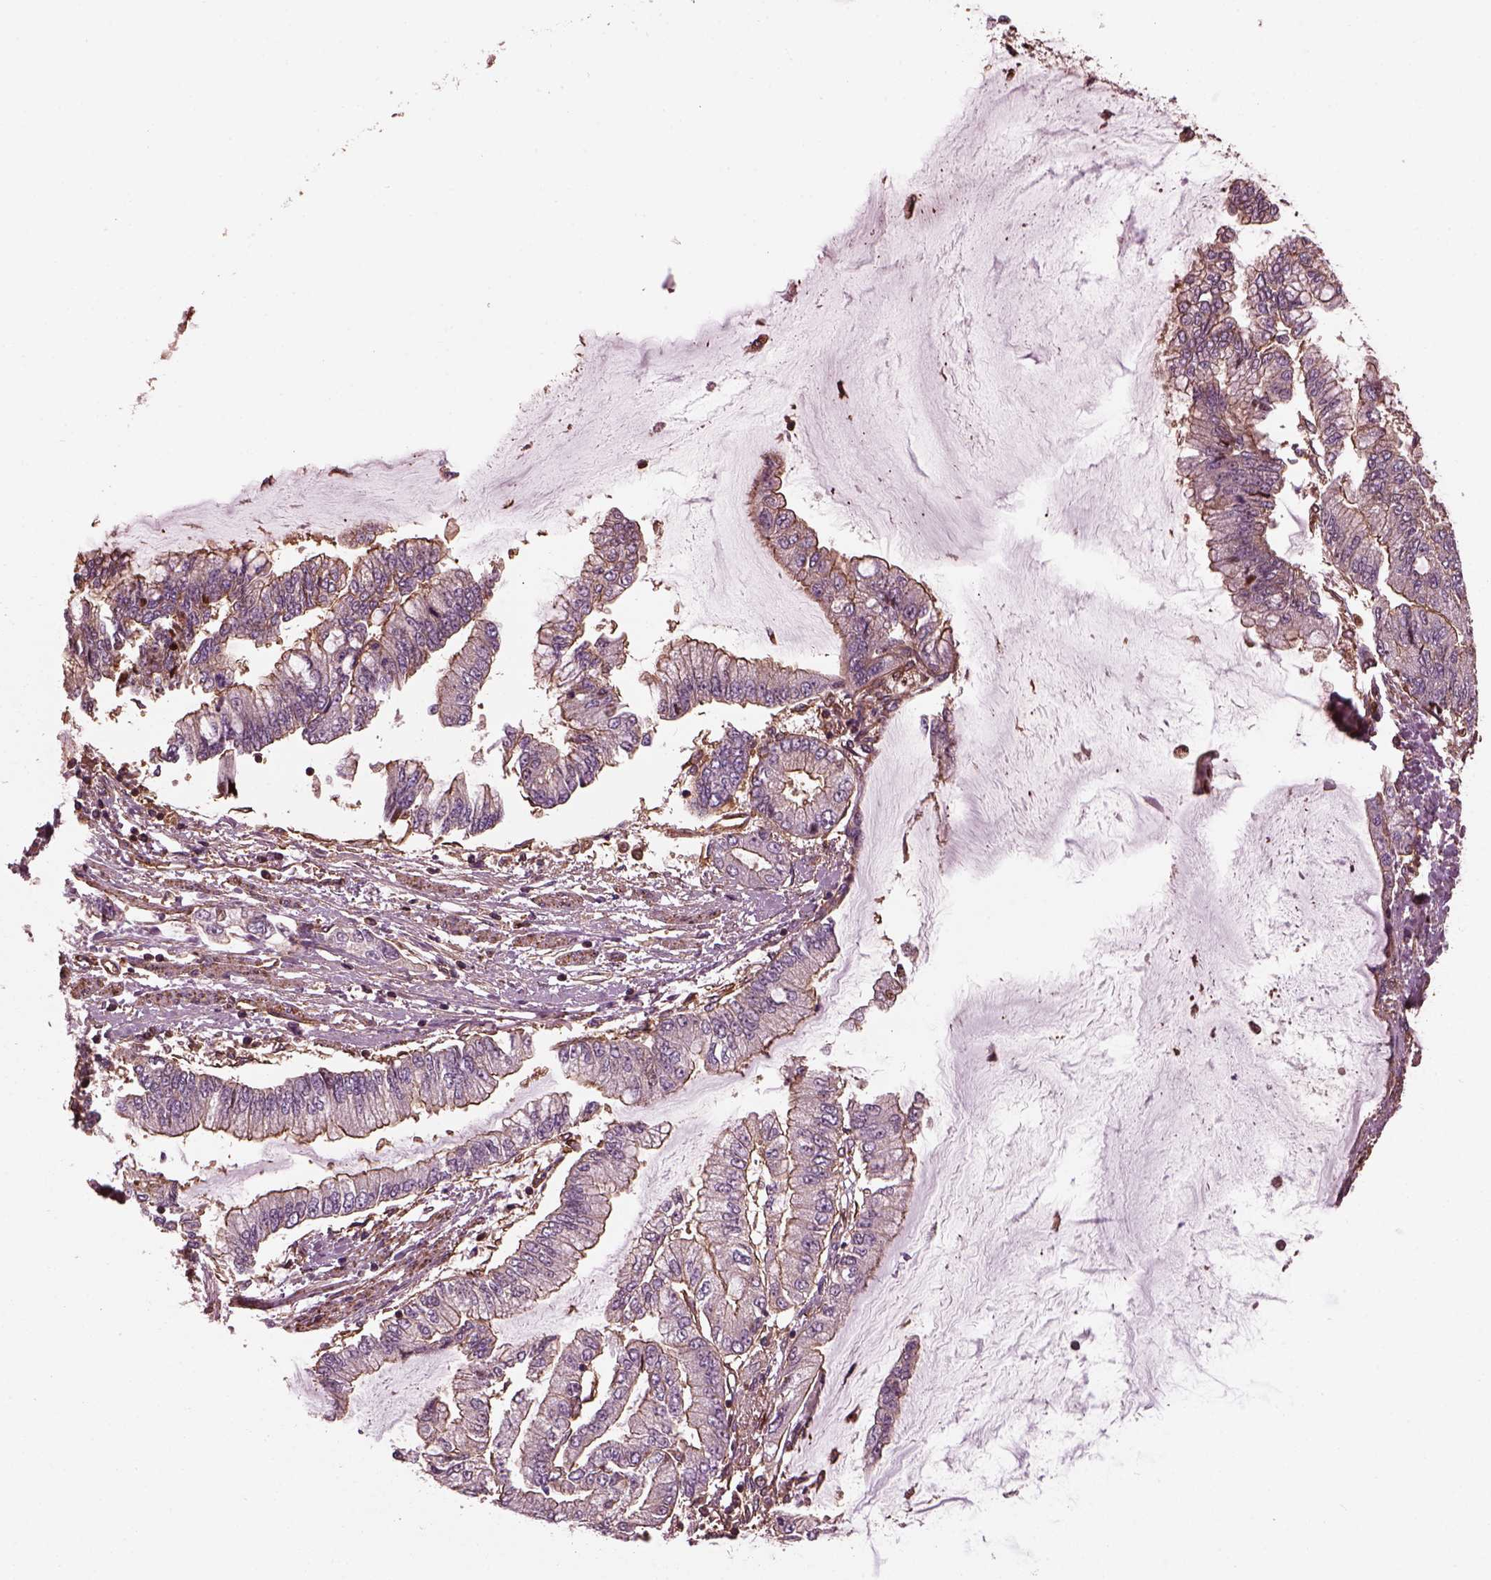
{"staining": {"intensity": "weak", "quantity": ">75%", "location": "cytoplasmic/membranous"}, "tissue": "stomach cancer", "cell_type": "Tumor cells", "image_type": "cancer", "snomed": [{"axis": "morphology", "description": "Adenocarcinoma, NOS"}, {"axis": "topography", "description": "Stomach, upper"}], "caption": "Stomach adenocarcinoma stained with a protein marker demonstrates weak staining in tumor cells.", "gene": "MYL6", "patient": {"sex": "female", "age": 74}}